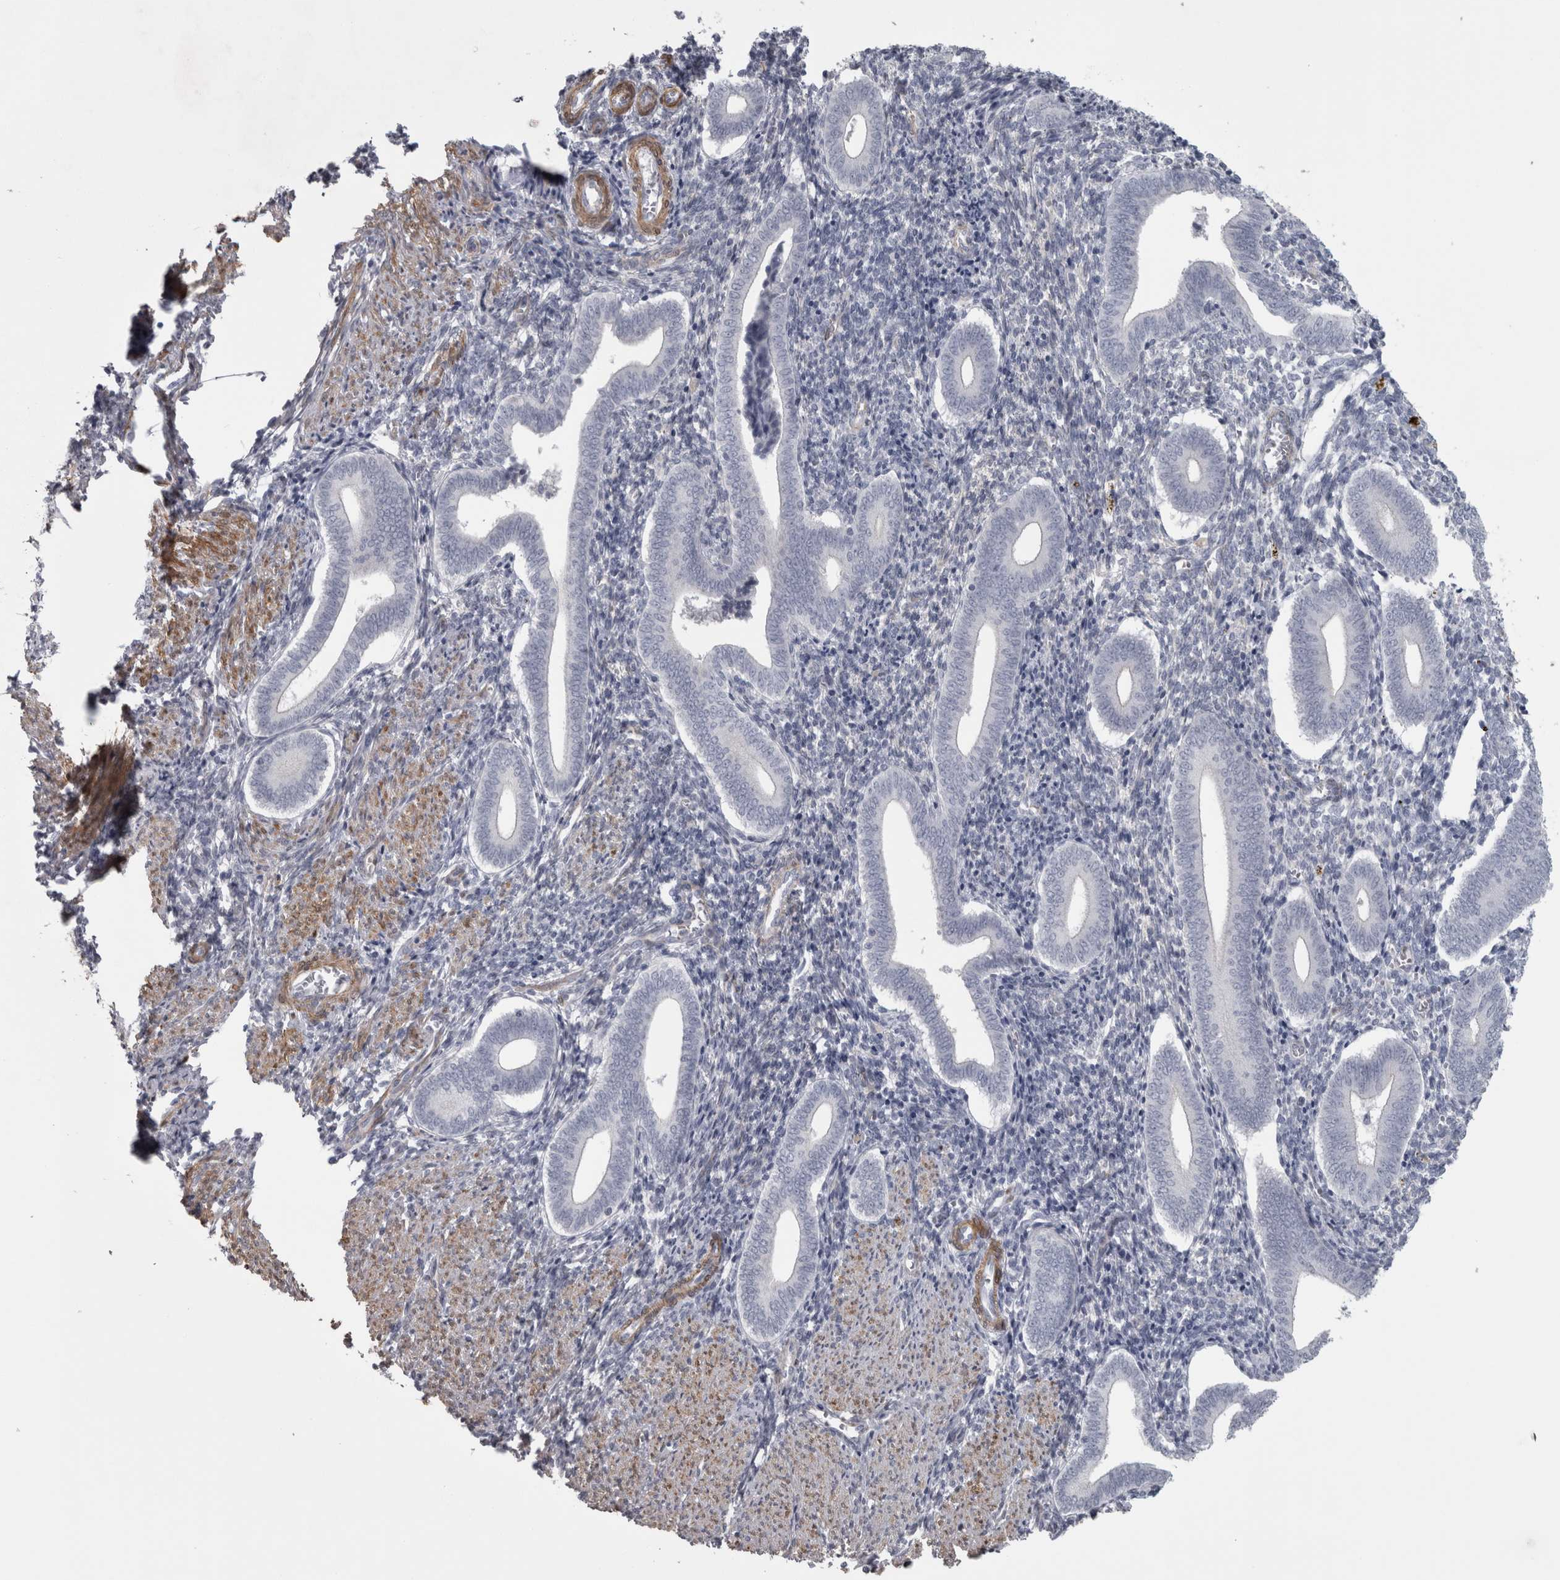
{"staining": {"intensity": "negative", "quantity": "none", "location": "none"}, "tissue": "endometrium", "cell_type": "Cells in endometrial stroma", "image_type": "normal", "snomed": [{"axis": "morphology", "description": "Normal tissue, NOS"}, {"axis": "topography", "description": "Uterus"}, {"axis": "topography", "description": "Endometrium"}], "caption": "The image shows no significant positivity in cells in endometrial stroma of endometrium. (DAB IHC, high magnification).", "gene": "PPP1R12B", "patient": {"sex": "female", "age": 33}}